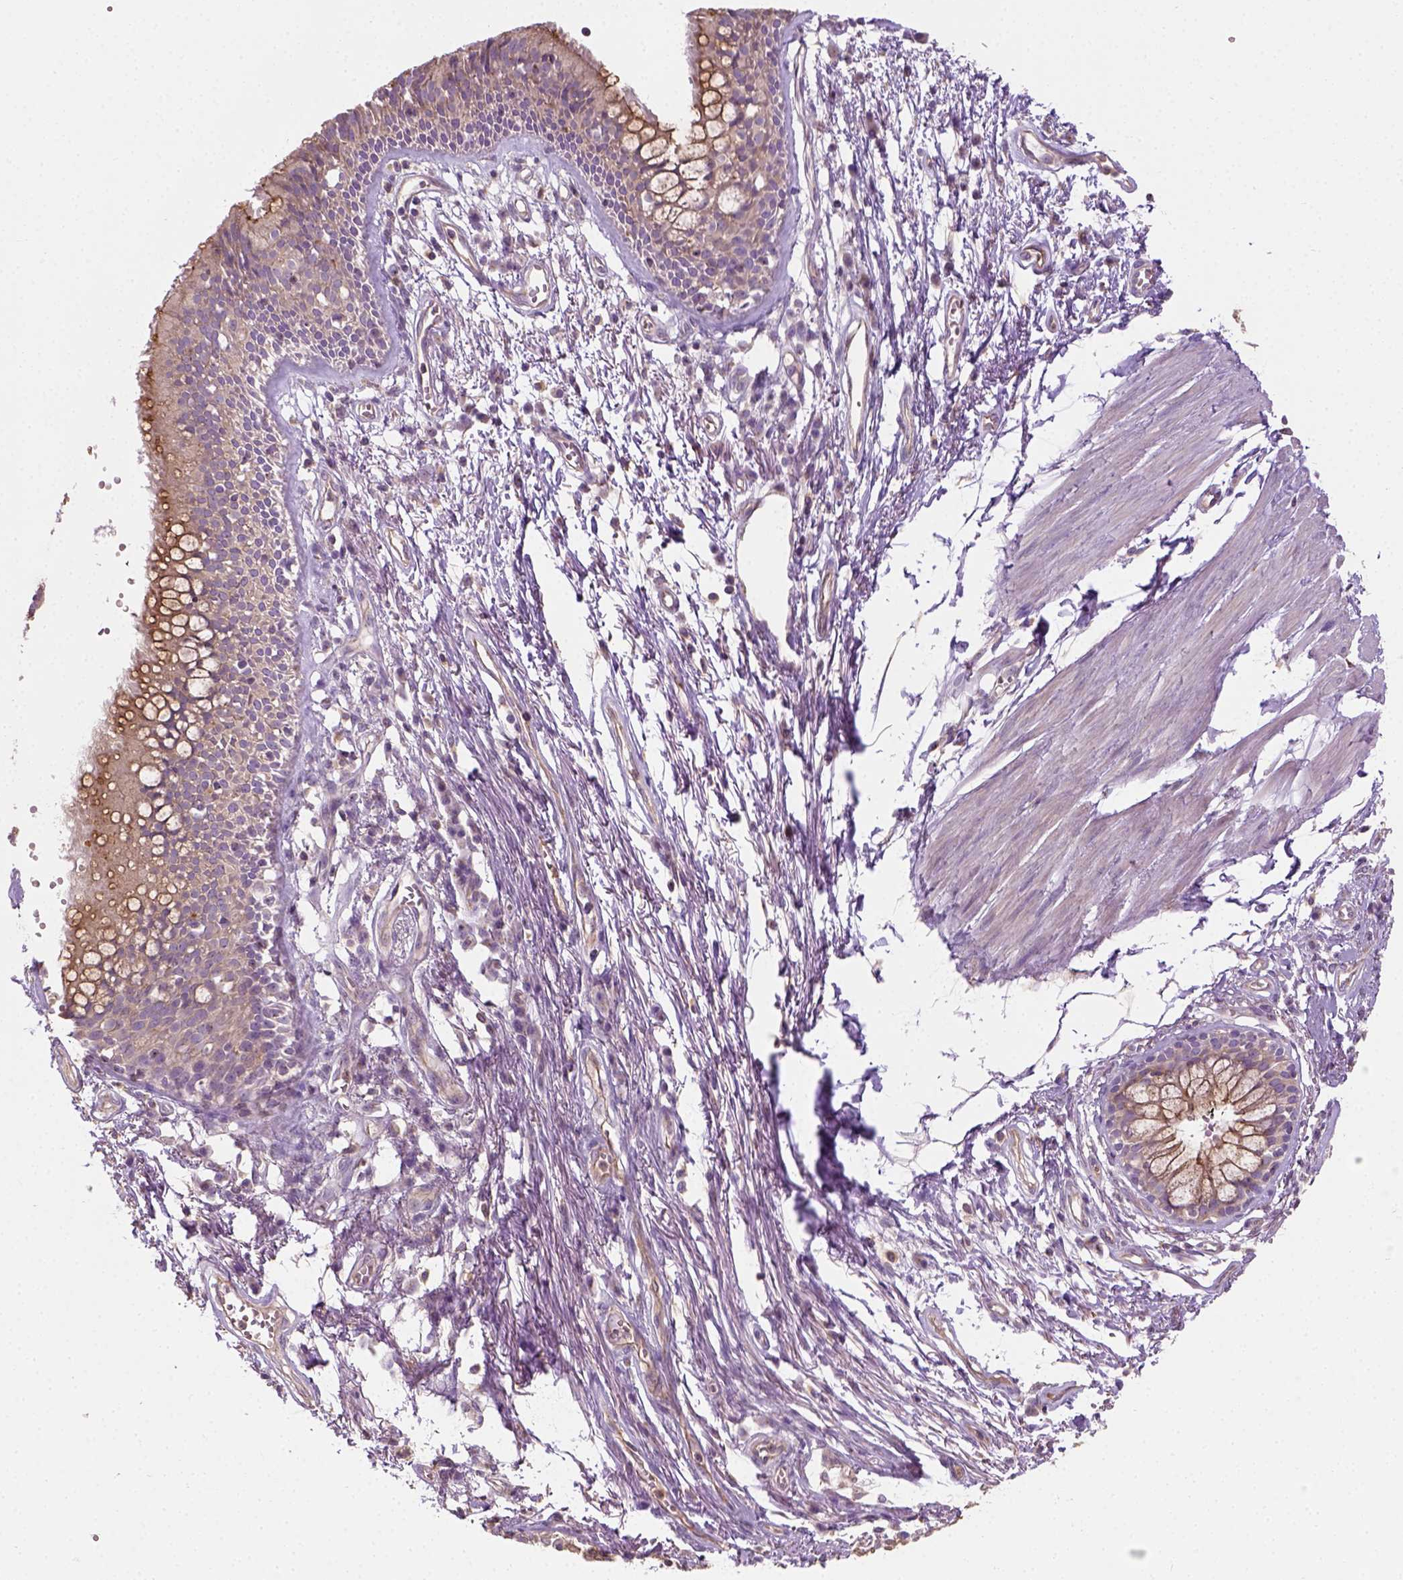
{"staining": {"intensity": "weak", "quantity": ">75%", "location": "cytoplasmic/membranous"}, "tissue": "bronchus", "cell_type": "Respiratory epithelial cells", "image_type": "normal", "snomed": [{"axis": "morphology", "description": "Normal tissue, NOS"}, {"axis": "morphology", "description": "Squamous cell carcinoma, NOS"}, {"axis": "topography", "description": "Cartilage tissue"}, {"axis": "topography", "description": "Bronchus"}, {"axis": "topography", "description": "Lung"}], "caption": "Bronchus stained with DAB IHC demonstrates low levels of weak cytoplasmic/membranous staining in about >75% of respiratory epithelial cells. Using DAB (3,3'-diaminobenzidine) (brown) and hematoxylin (blue) stains, captured at high magnification using brightfield microscopy.", "gene": "CRACR2A", "patient": {"sex": "male", "age": 66}}